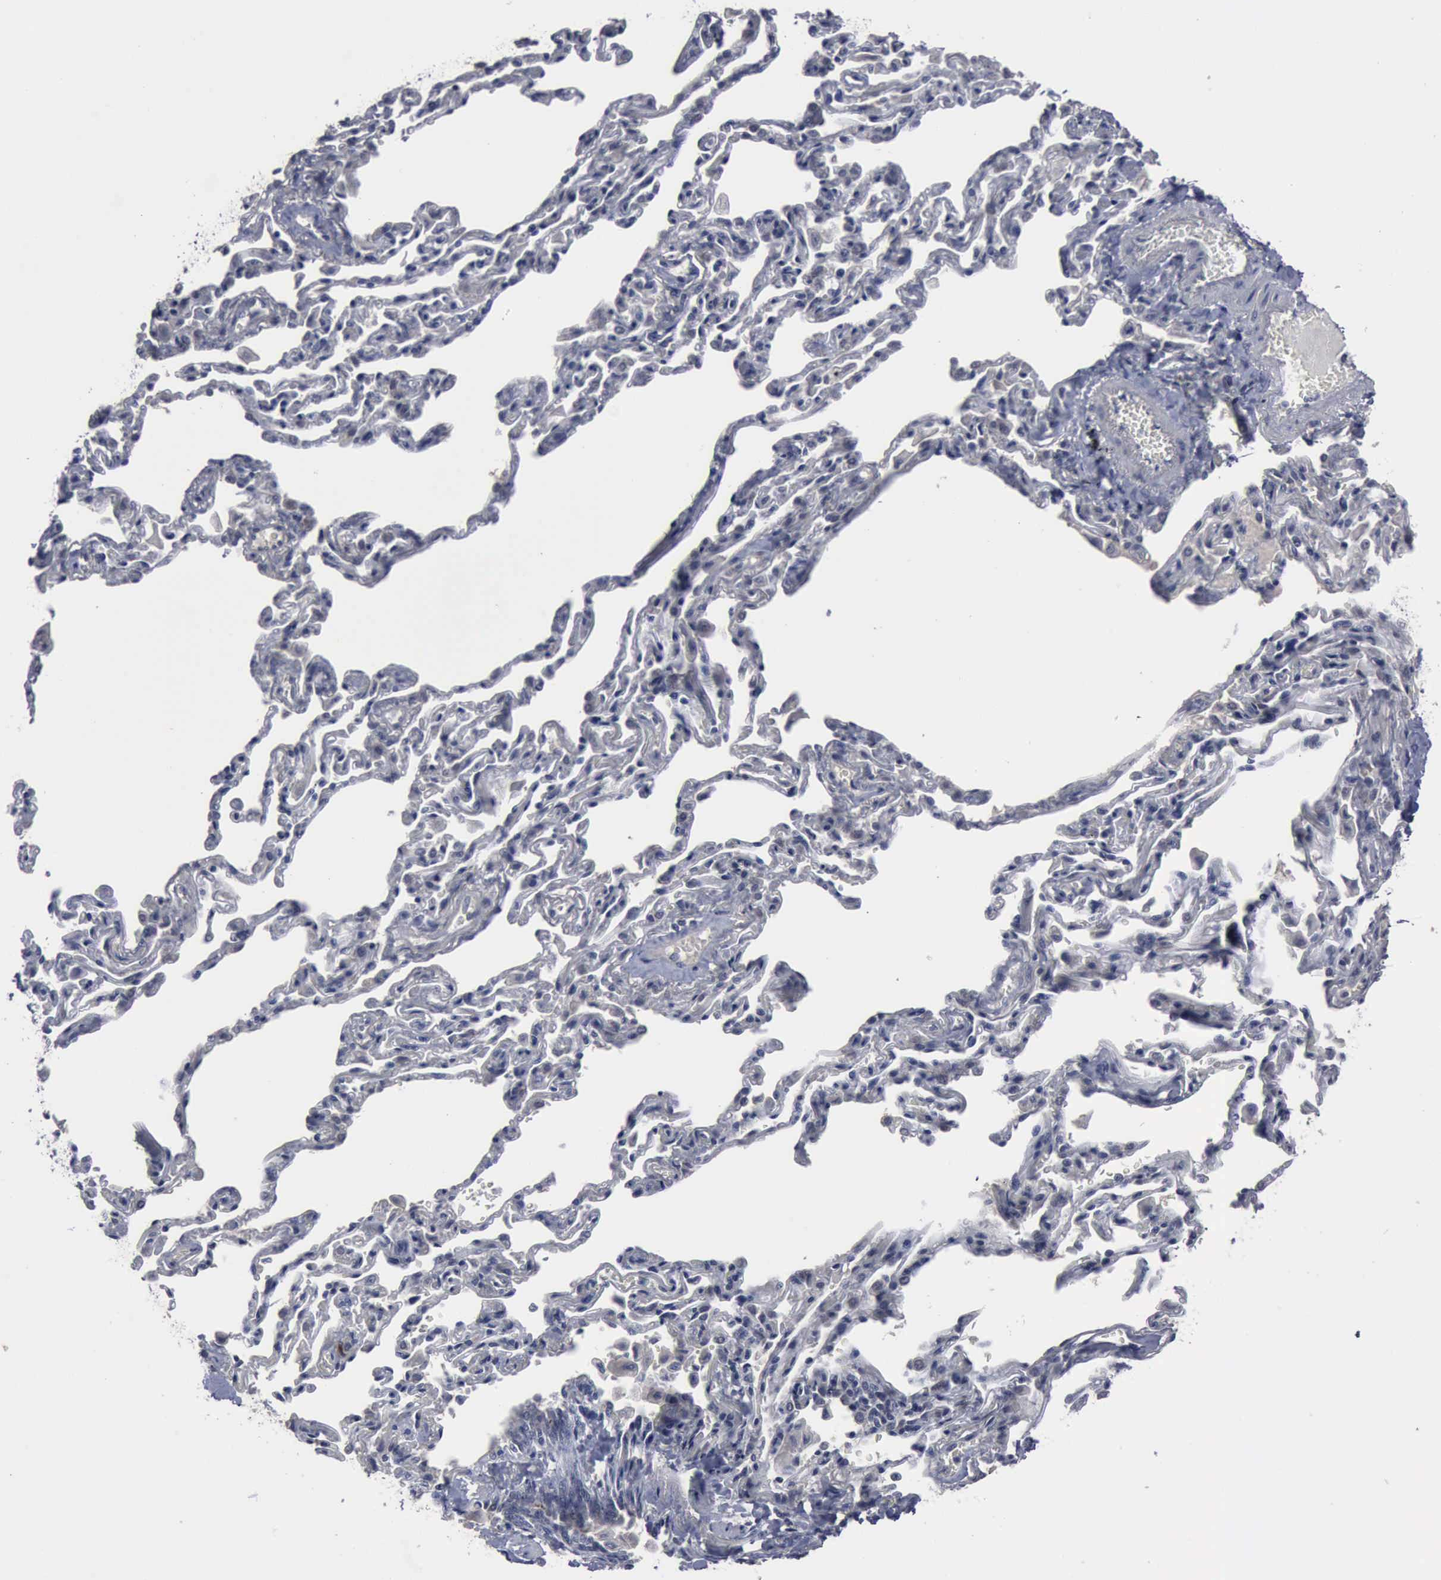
{"staining": {"intensity": "moderate", "quantity": "<25%", "location": "cytoplasmic/membranous"}, "tissue": "bronchus", "cell_type": "Respiratory epithelial cells", "image_type": "normal", "snomed": [{"axis": "morphology", "description": "Normal tissue, NOS"}, {"axis": "topography", "description": "Cartilage tissue"}, {"axis": "topography", "description": "Bronchus"}, {"axis": "topography", "description": "Lung"}], "caption": "A micrograph of human bronchus stained for a protein exhibits moderate cytoplasmic/membranous brown staining in respiratory epithelial cells. (DAB (3,3'-diaminobenzidine) IHC, brown staining for protein, blue staining for nuclei).", "gene": "MYO18B", "patient": {"sex": "male", "age": 64}}